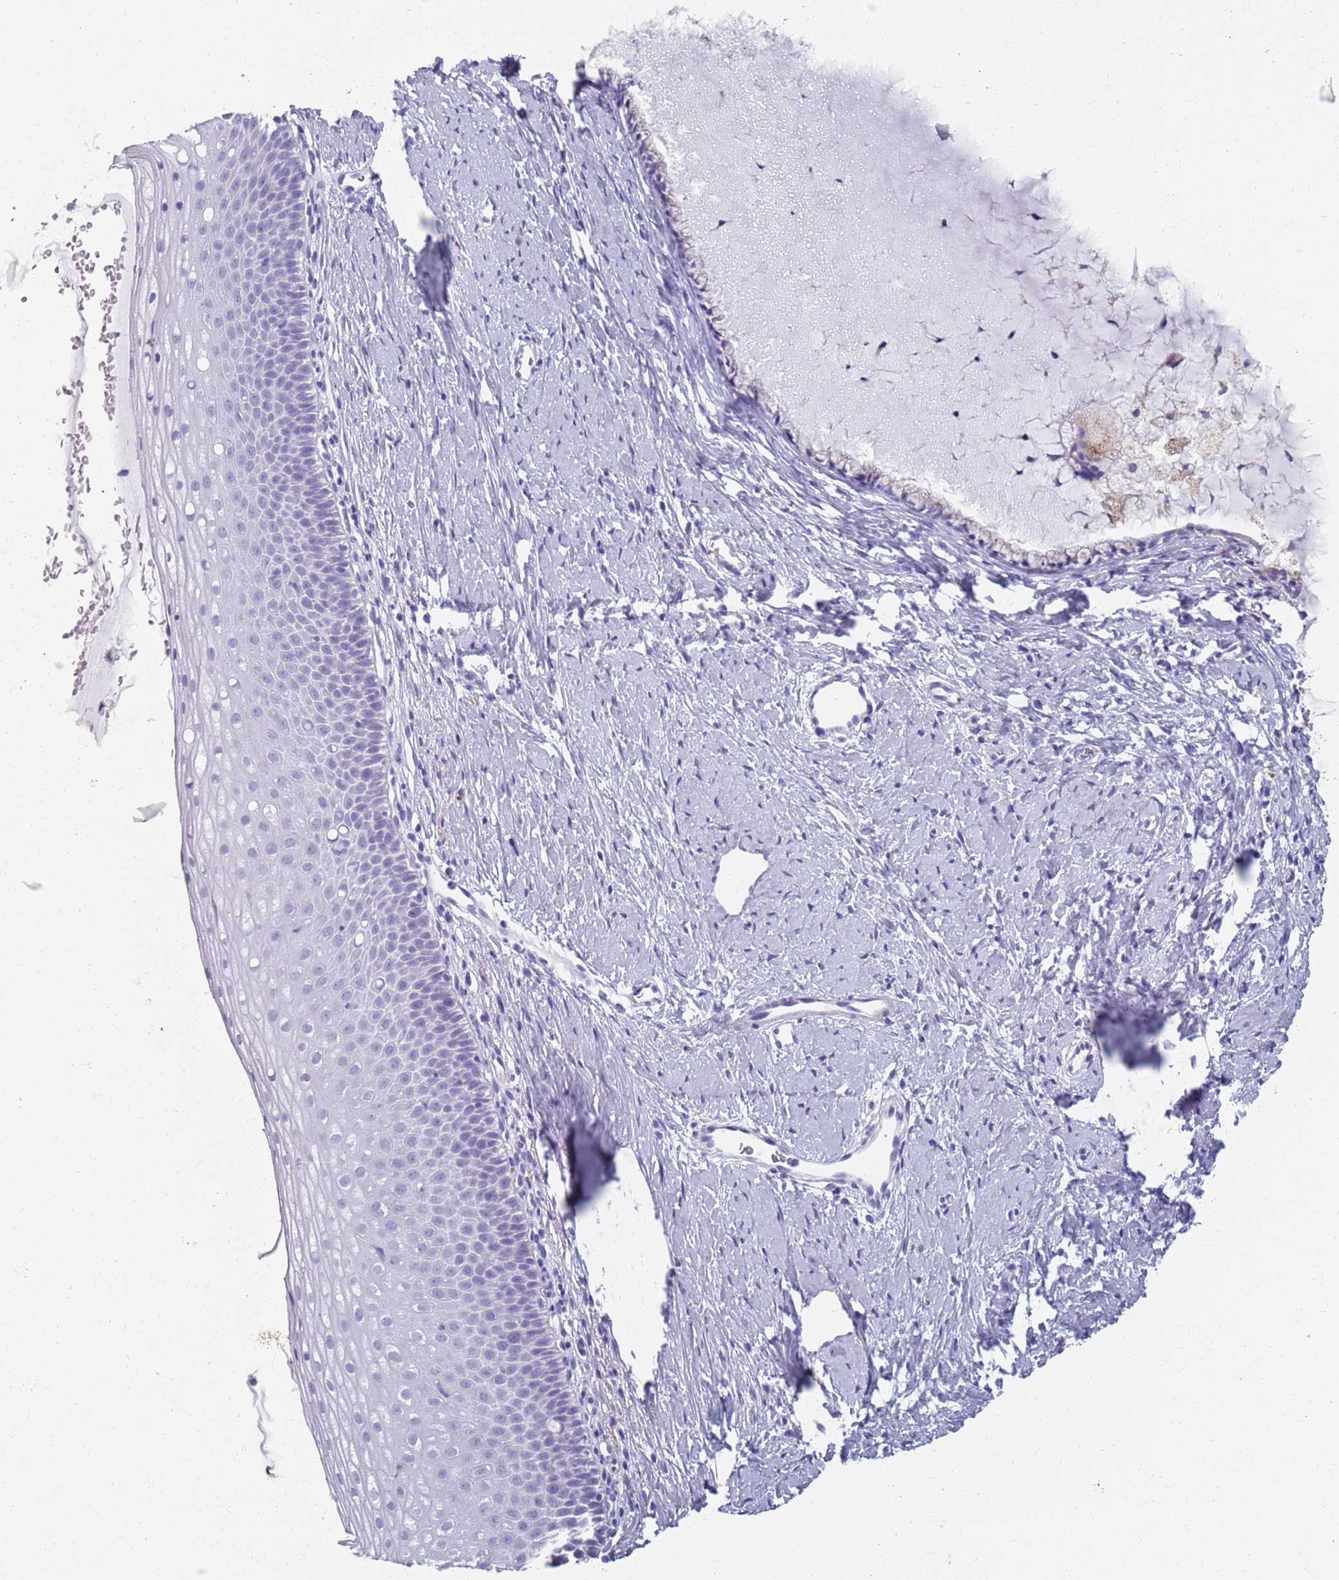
{"staining": {"intensity": "negative", "quantity": "none", "location": "none"}, "tissue": "cervix", "cell_type": "Glandular cells", "image_type": "normal", "snomed": [{"axis": "morphology", "description": "Normal tissue, NOS"}, {"axis": "topography", "description": "Cervix"}], "caption": "Glandular cells show no significant positivity in benign cervix. Brightfield microscopy of immunohistochemistry (IHC) stained with DAB (3,3'-diaminobenzidine) (brown) and hematoxylin (blue), captured at high magnification.", "gene": "PLOD1", "patient": {"sex": "female", "age": 57}}